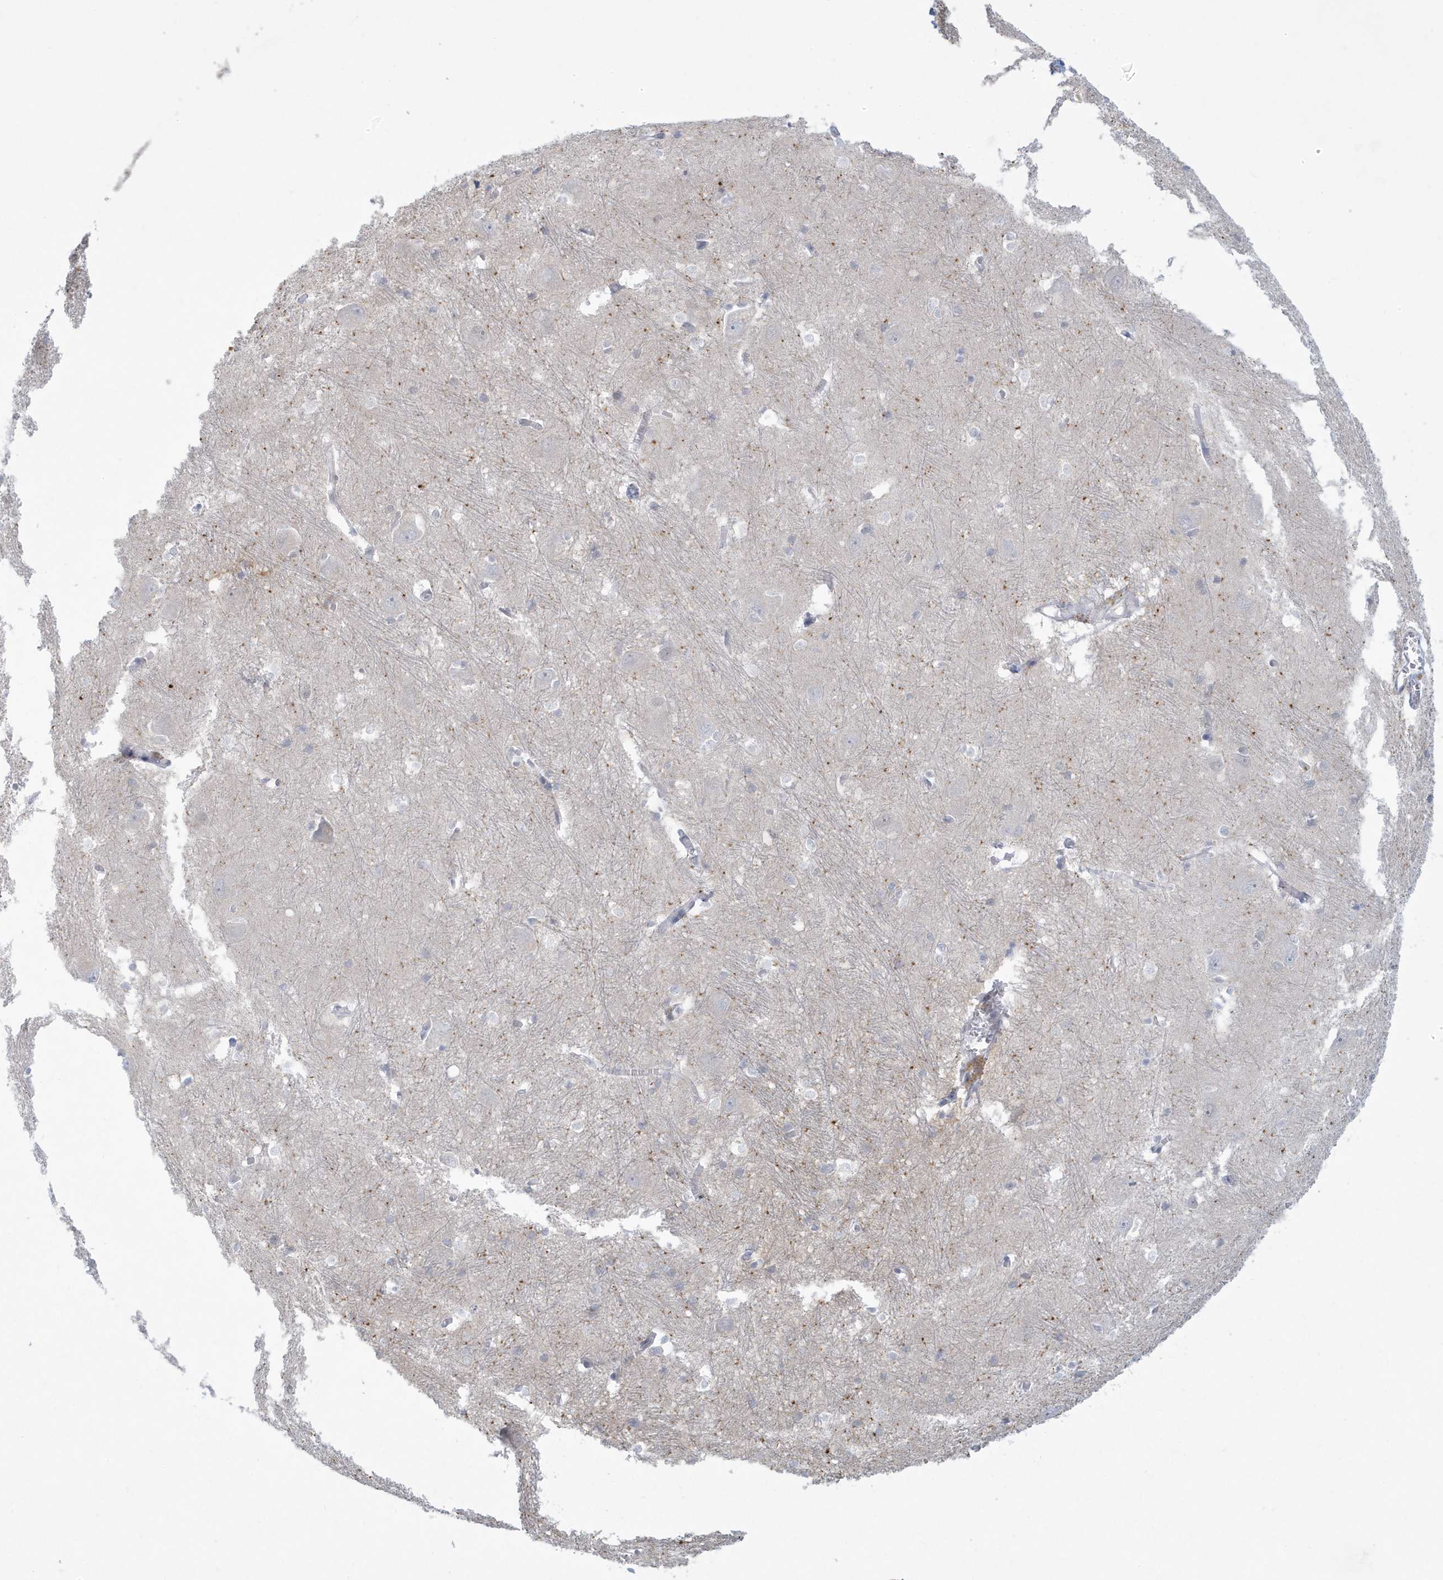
{"staining": {"intensity": "negative", "quantity": "none", "location": "none"}, "tissue": "caudate", "cell_type": "Glial cells", "image_type": "normal", "snomed": [{"axis": "morphology", "description": "Normal tissue, NOS"}, {"axis": "topography", "description": "Lateral ventricle wall"}], "caption": "Immunohistochemistry of normal human caudate reveals no staining in glial cells.", "gene": "HERC6", "patient": {"sex": "male", "age": 37}}